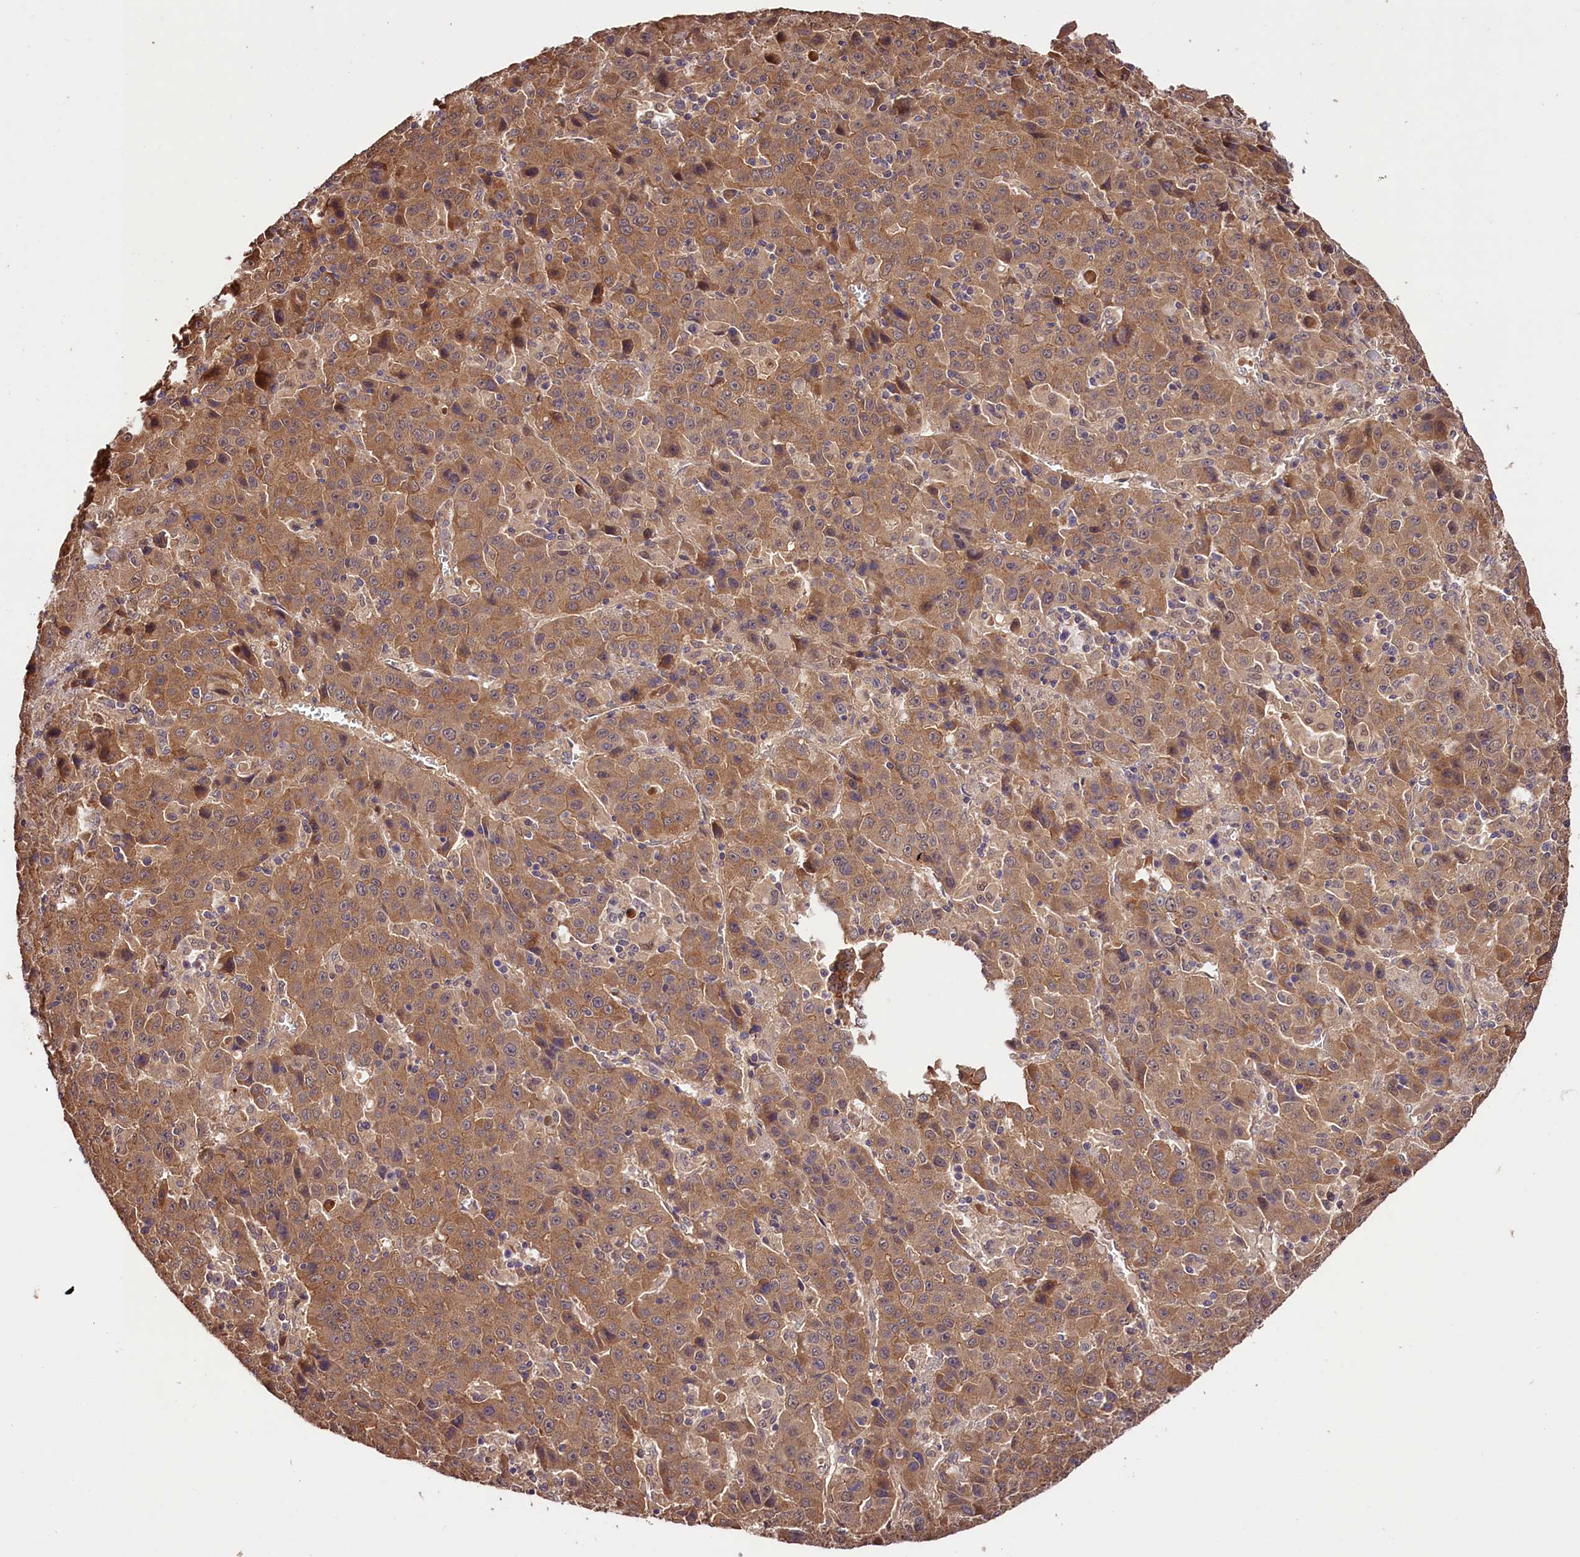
{"staining": {"intensity": "moderate", "quantity": ">75%", "location": "cytoplasmic/membranous"}, "tissue": "liver cancer", "cell_type": "Tumor cells", "image_type": "cancer", "snomed": [{"axis": "morphology", "description": "Carcinoma, Hepatocellular, NOS"}, {"axis": "topography", "description": "Liver"}], "caption": "Immunohistochemical staining of hepatocellular carcinoma (liver) shows moderate cytoplasmic/membranous protein staining in approximately >75% of tumor cells.", "gene": "CES3", "patient": {"sex": "female", "age": 53}}